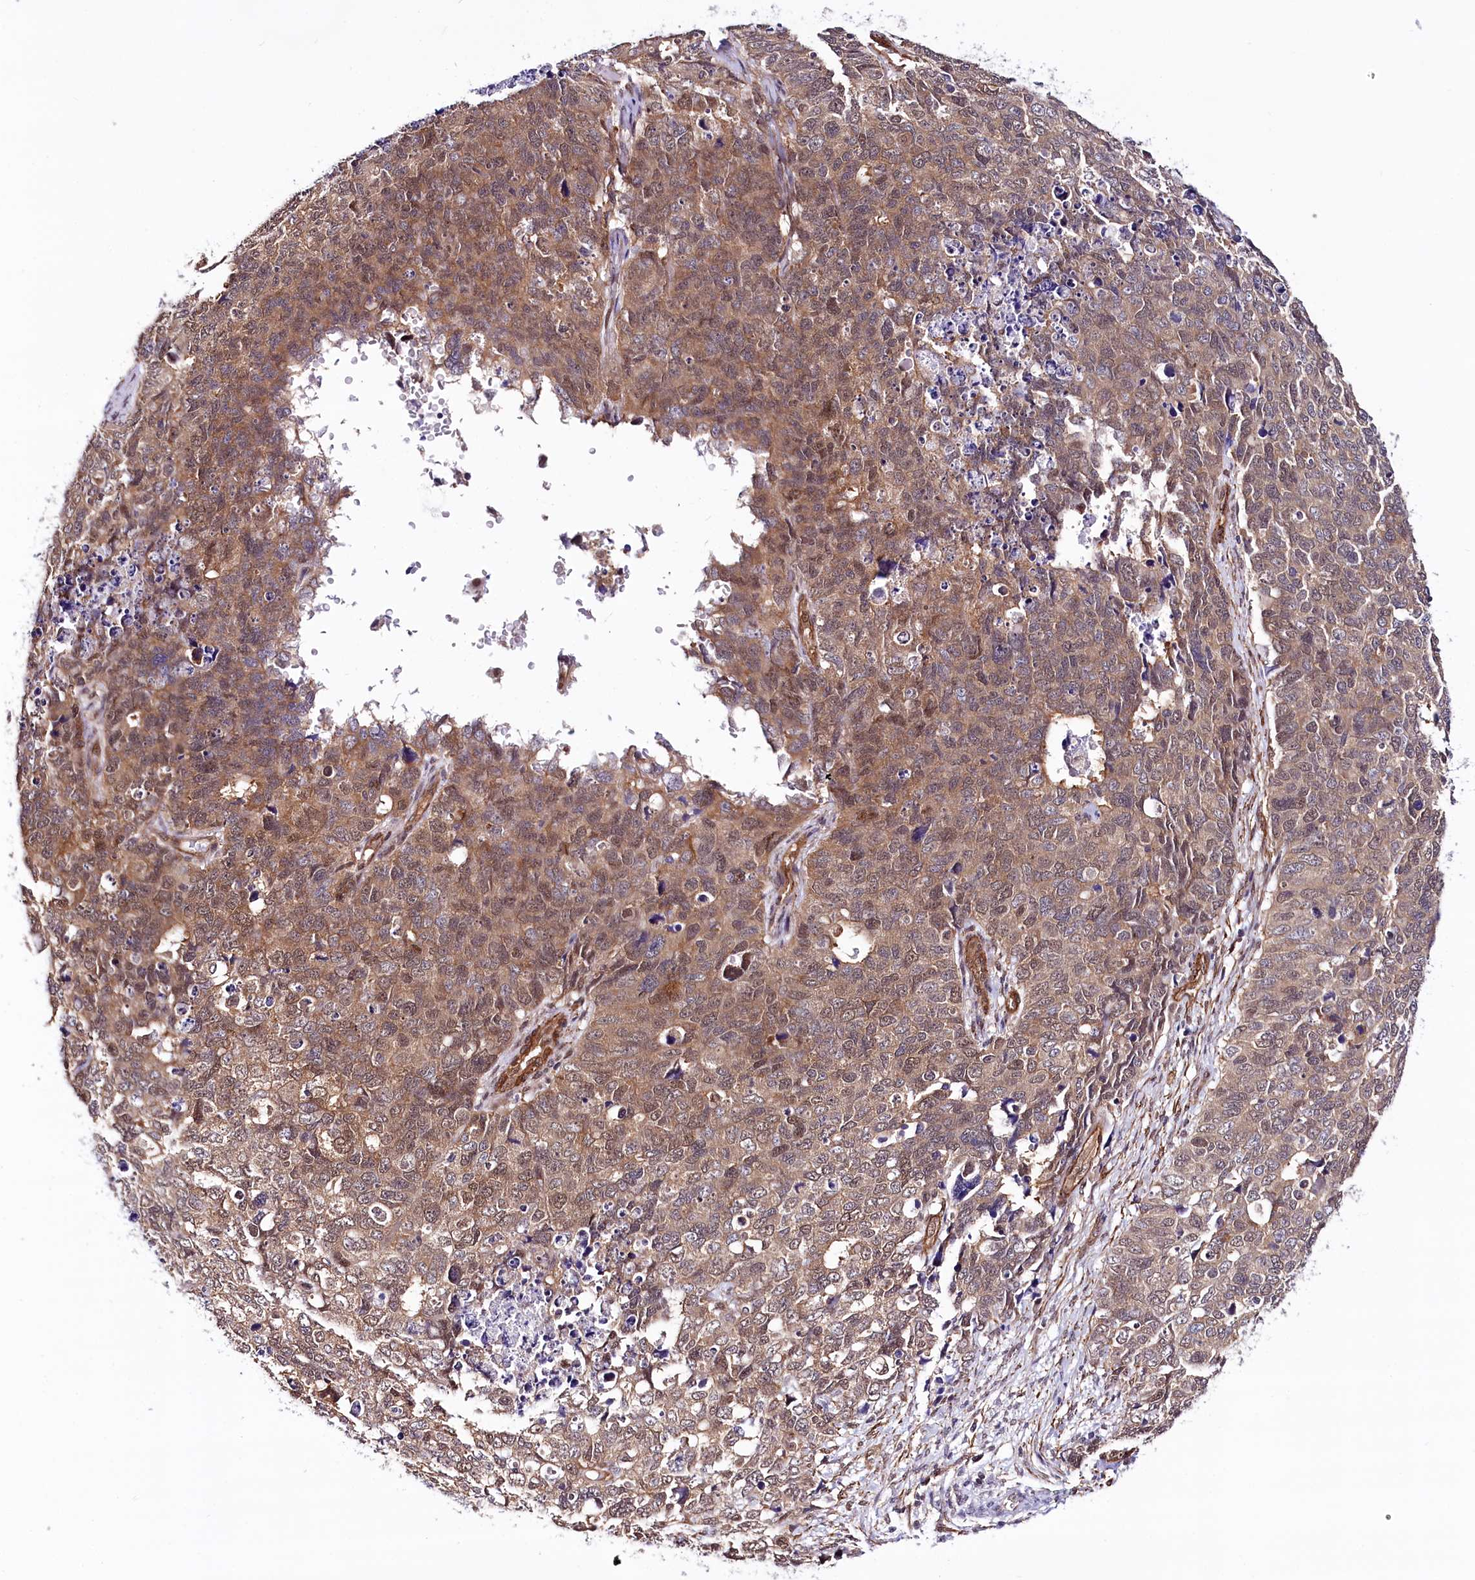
{"staining": {"intensity": "moderate", "quantity": ">75%", "location": "cytoplasmic/membranous,nuclear"}, "tissue": "cervical cancer", "cell_type": "Tumor cells", "image_type": "cancer", "snomed": [{"axis": "morphology", "description": "Squamous cell carcinoma, NOS"}, {"axis": "topography", "description": "Cervix"}], "caption": "IHC of cervical cancer (squamous cell carcinoma) shows medium levels of moderate cytoplasmic/membranous and nuclear positivity in approximately >75% of tumor cells.", "gene": "PPP2R5B", "patient": {"sex": "female", "age": 63}}